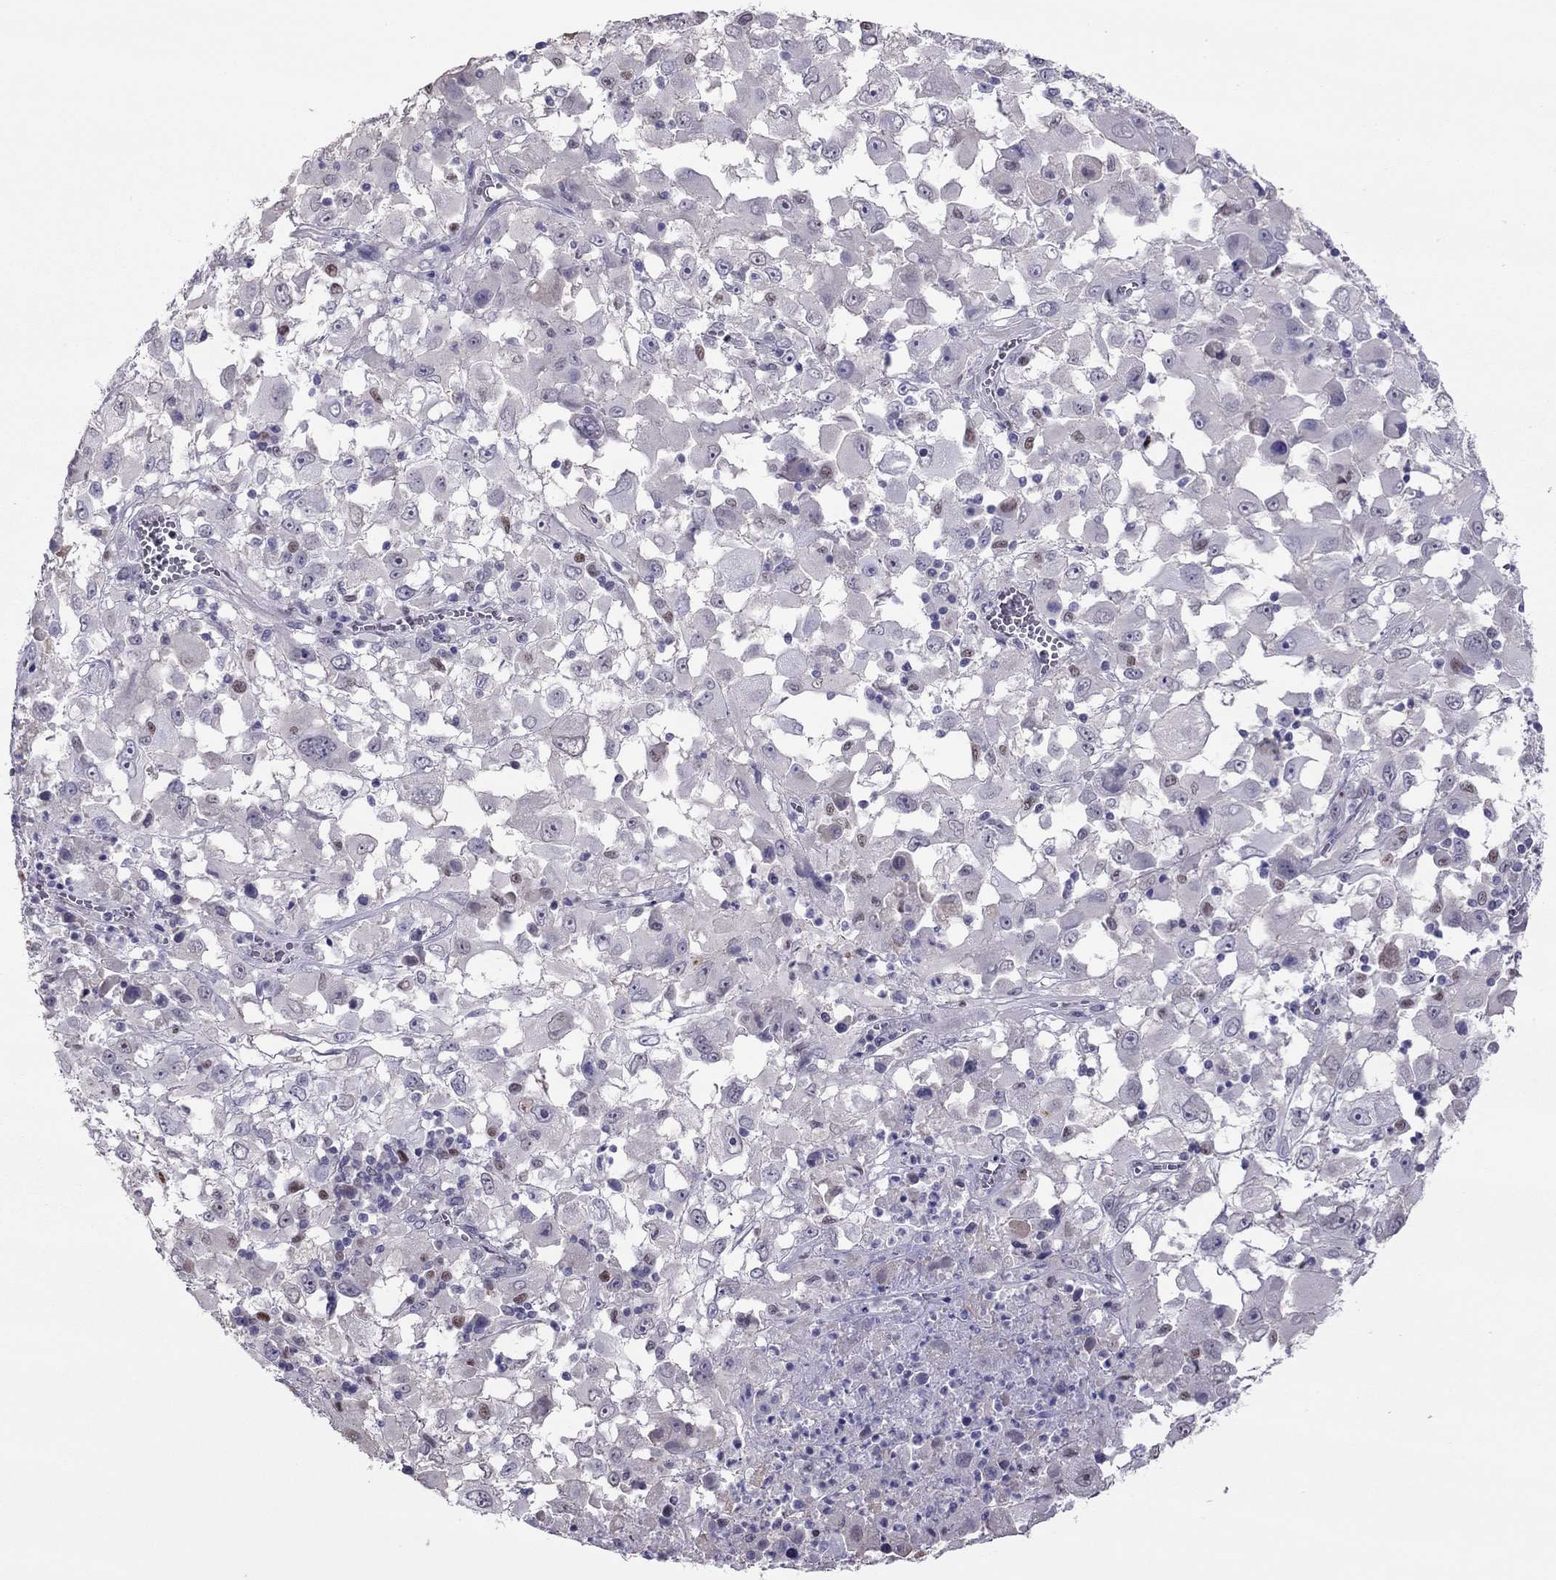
{"staining": {"intensity": "moderate", "quantity": "<25%", "location": "nuclear"}, "tissue": "melanoma", "cell_type": "Tumor cells", "image_type": "cancer", "snomed": [{"axis": "morphology", "description": "Malignant melanoma, Metastatic site"}, {"axis": "topography", "description": "Soft tissue"}], "caption": "The image exhibits a brown stain indicating the presence of a protein in the nuclear of tumor cells in melanoma. (brown staining indicates protein expression, while blue staining denotes nuclei).", "gene": "SPINT3", "patient": {"sex": "male", "age": 50}}